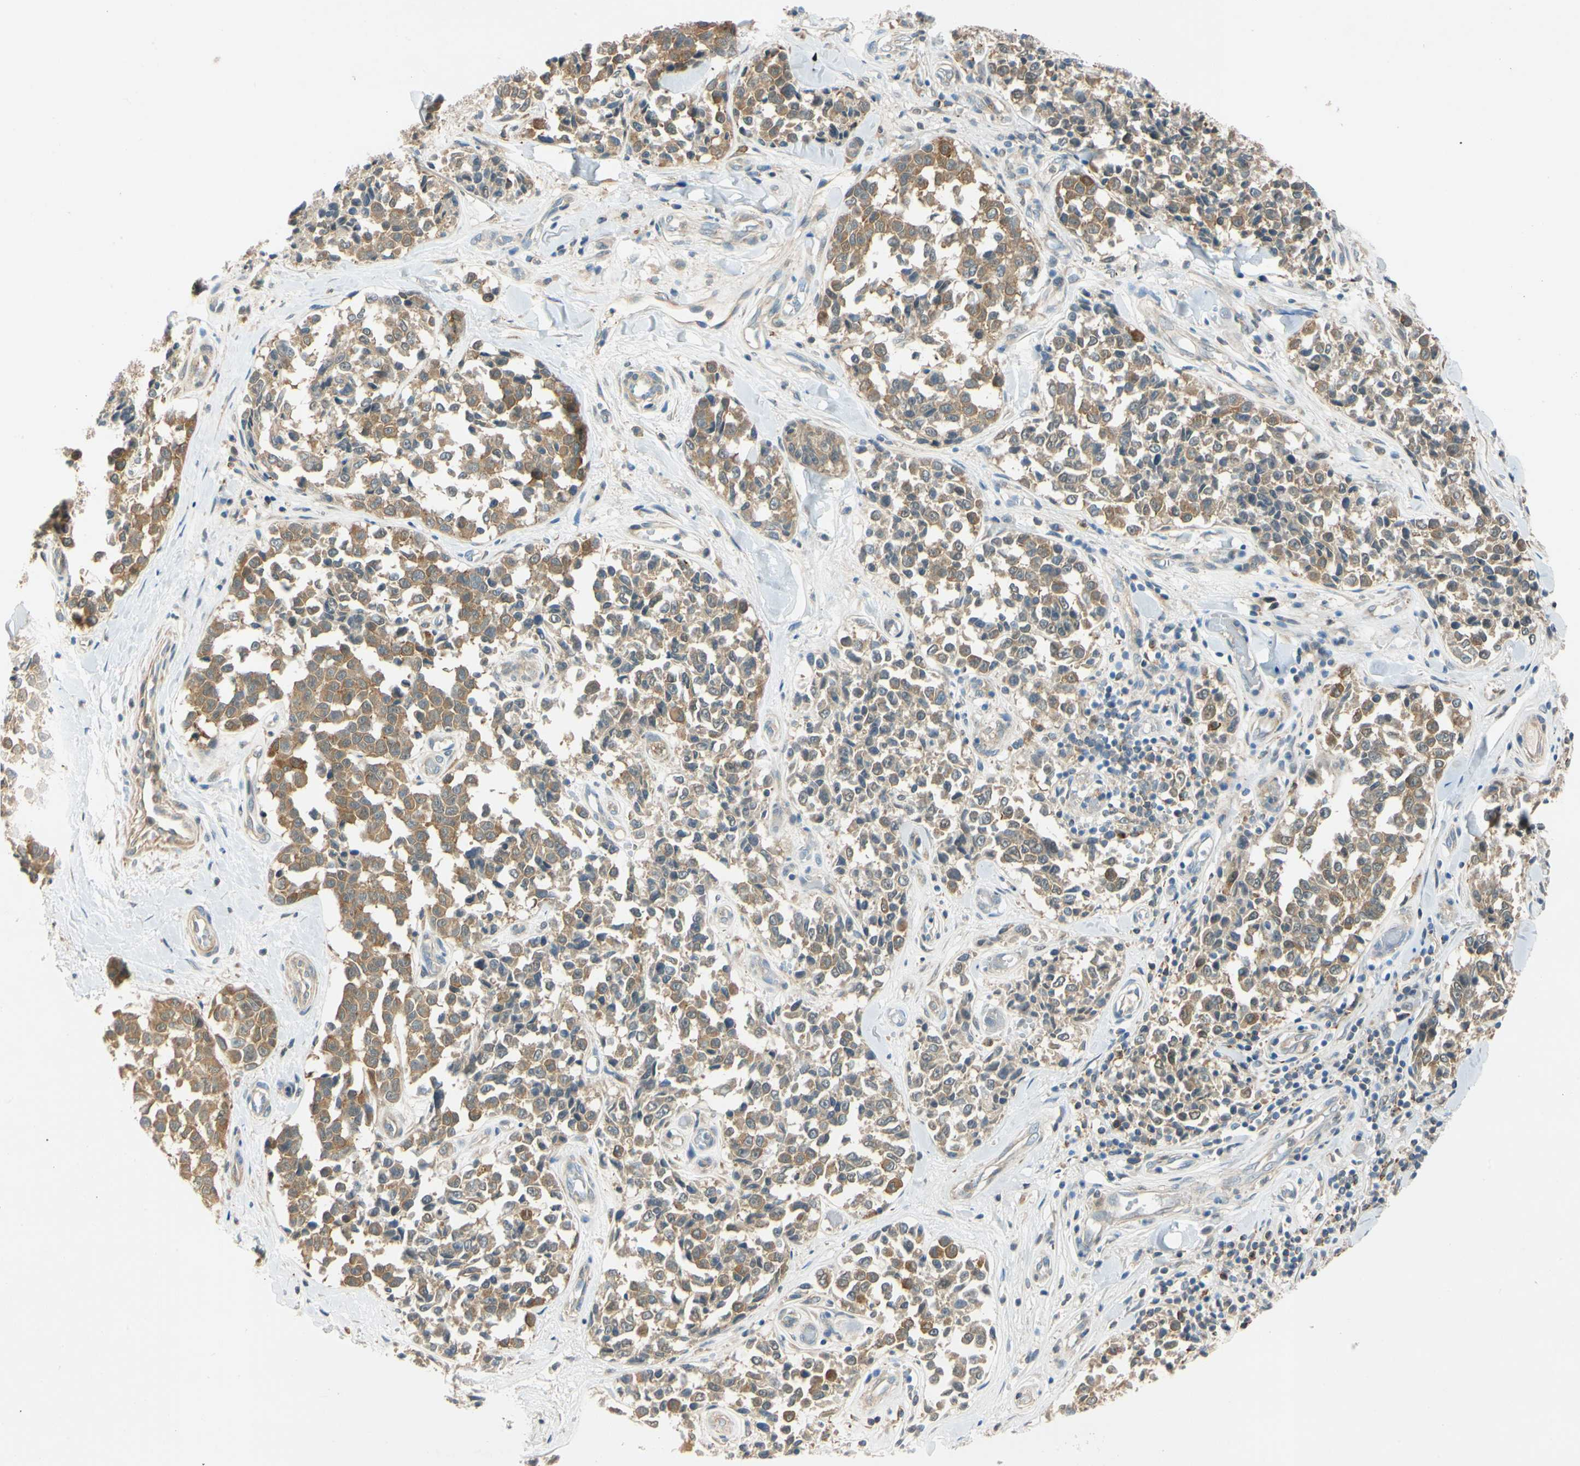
{"staining": {"intensity": "moderate", "quantity": "25%-75%", "location": "cytoplasmic/membranous"}, "tissue": "melanoma", "cell_type": "Tumor cells", "image_type": "cancer", "snomed": [{"axis": "morphology", "description": "Malignant melanoma, NOS"}, {"axis": "topography", "description": "Skin"}], "caption": "Protein staining exhibits moderate cytoplasmic/membranous expression in about 25%-75% of tumor cells in malignant melanoma. (Stains: DAB (3,3'-diaminobenzidine) in brown, nuclei in blue, Microscopy: brightfield microscopy at high magnification).", "gene": "WIPI1", "patient": {"sex": "female", "age": 64}}